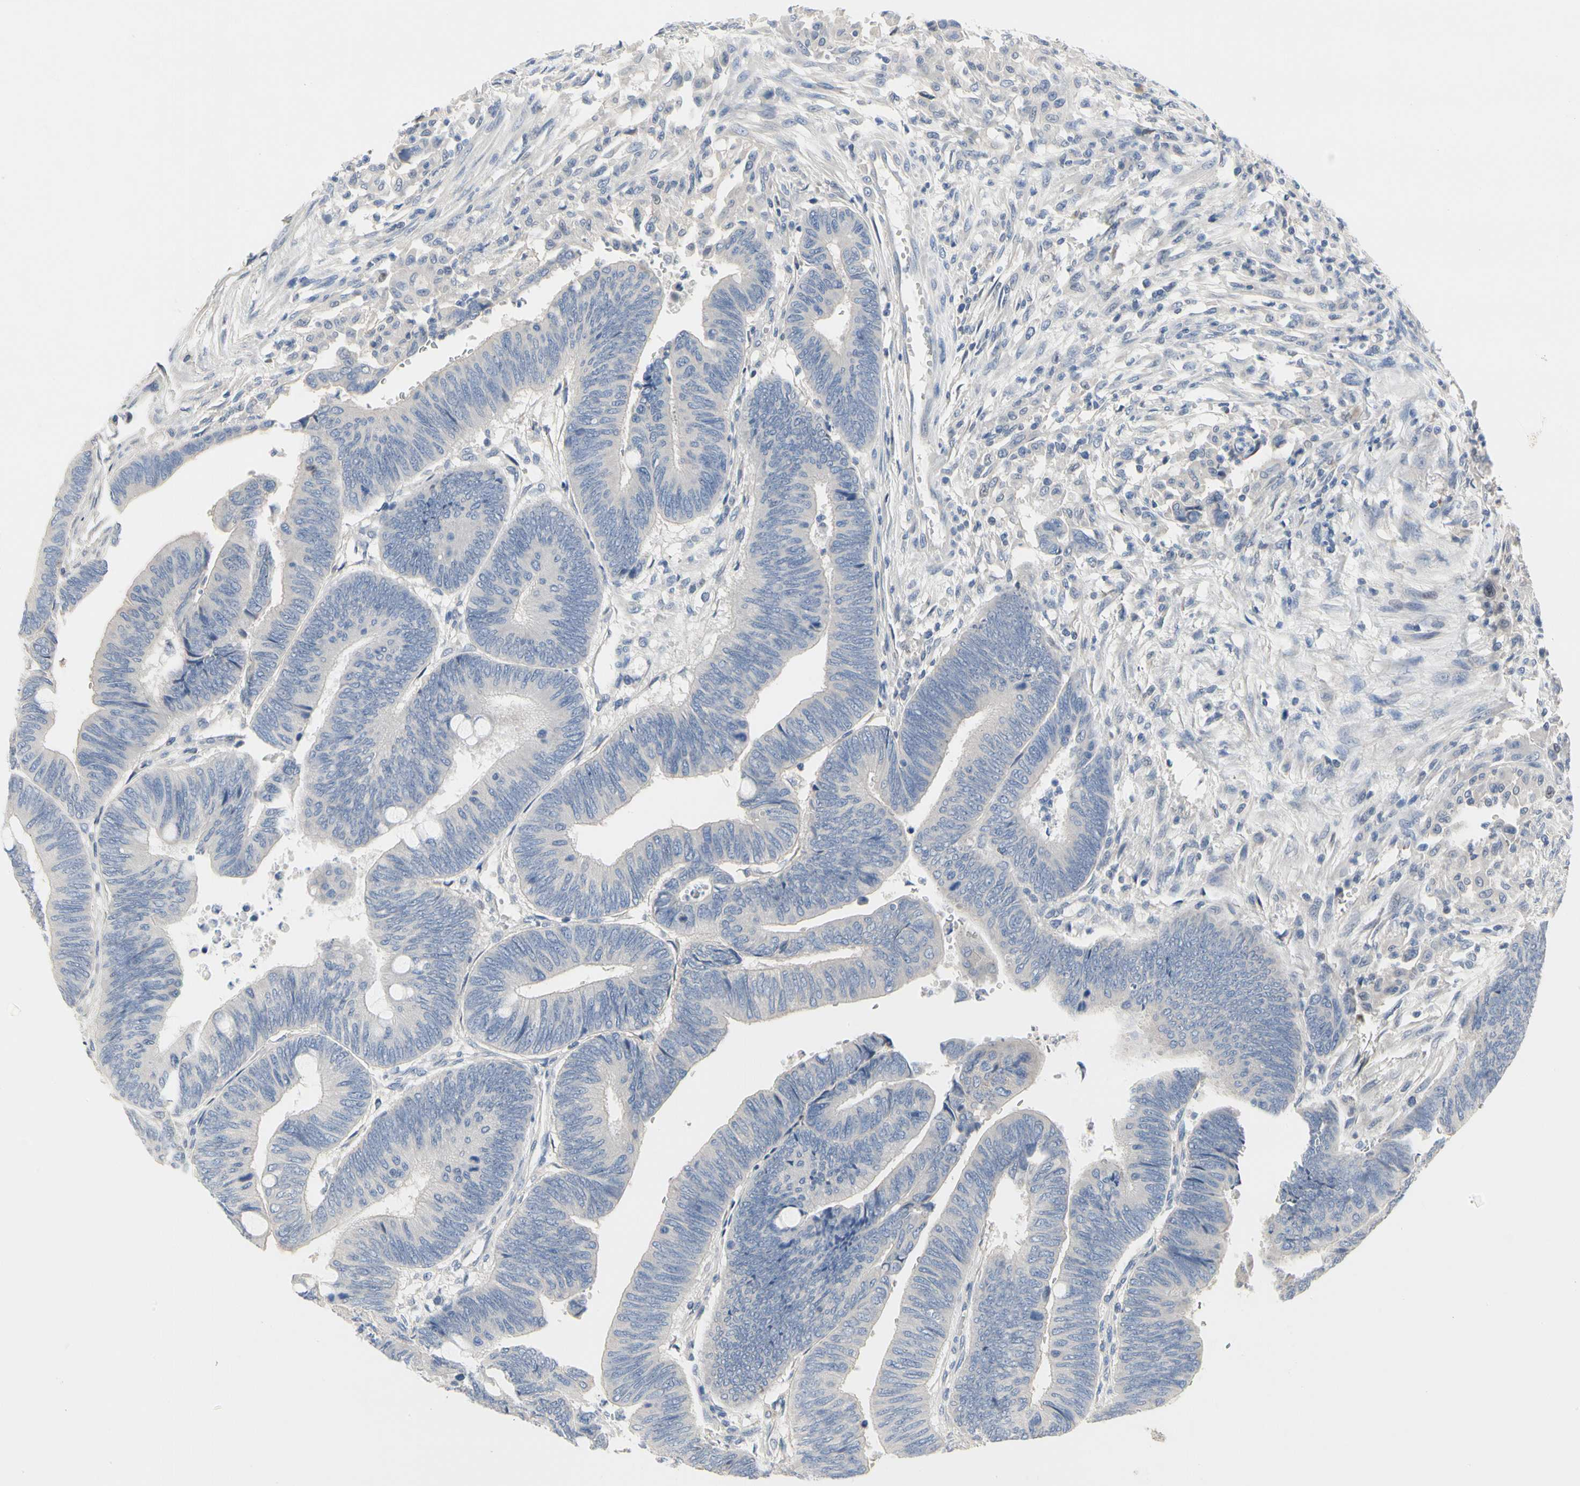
{"staining": {"intensity": "negative", "quantity": "none", "location": "none"}, "tissue": "colorectal cancer", "cell_type": "Tumor cells", "image_type": "cancer", "snomed": [{"axis": "morphology", "description": "Normal tissue, NOS"}, {"axis": "morphology", "description": "Adenocarcinoma, NOS"}, {"axis": "topography", "description": "Rectum"}, {"axis": "topography", "description": "Peripheral nerve tissue"}], "caption": "Micrograph shows no protein staining in tumor cells of adenocarcinoma (colorectal) tissue.", "gene": "ECRG4", "patient": {"sex": "male", "age": 92}}